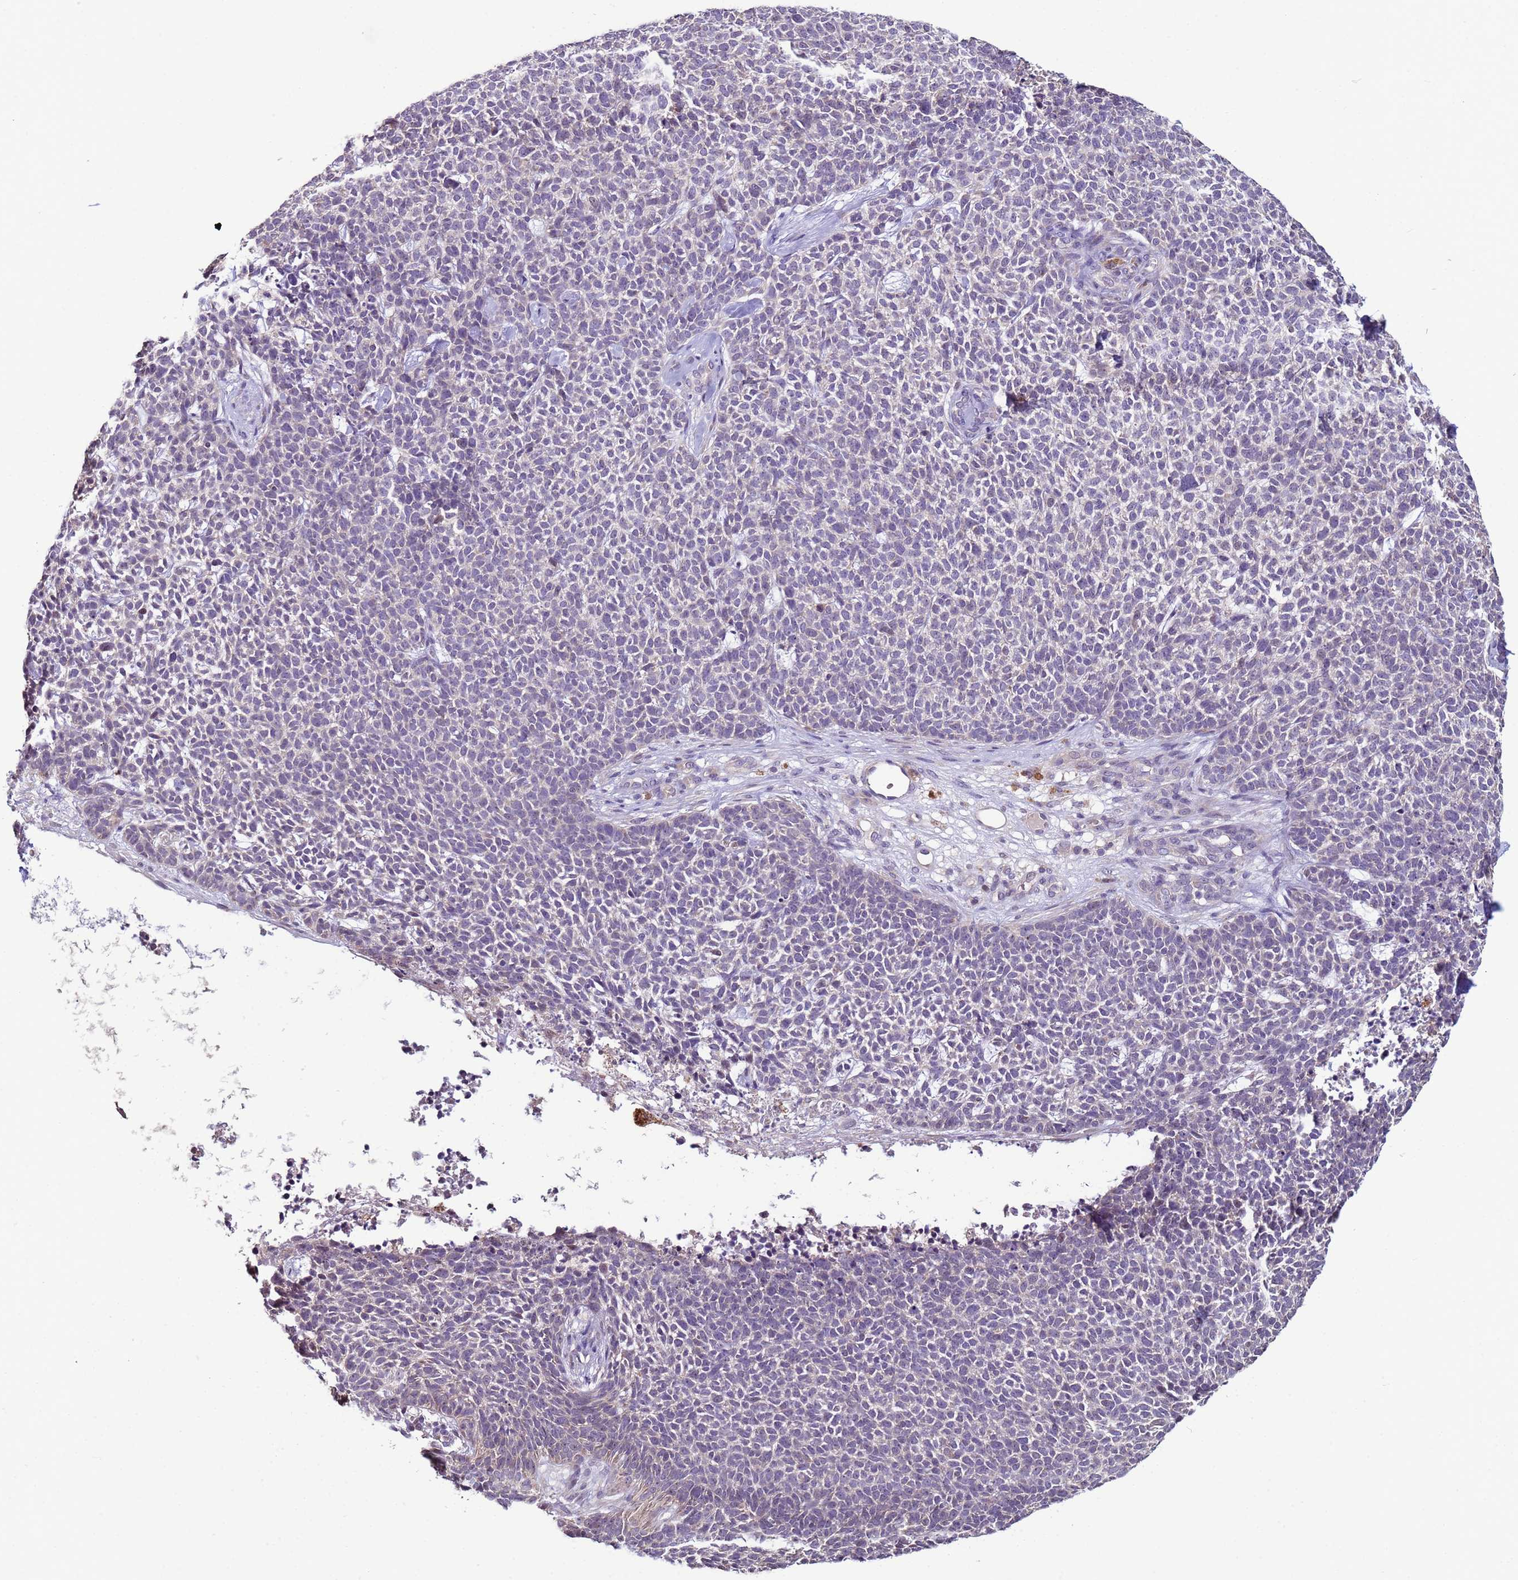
{"staining": {"intensity": "negative", "quantity": "none", "location": "none"}, "tissue": "skin cancer", "cell_type": "Tumor cells", "image_type": "cancer", "snomed": [{"axis": "morphology", "description": "Basal cell carcinoma"}, {"axis": "topography", "description": "Skin"}], "caption": "High magnification brightfield microscopy of basal cell carcinoma (skin) stained with DAB (3,3'-diaminobenzidine) (brown) and counterstained with hematoxylin (blue): tumor cells show no significant expression. (DAB (3,3'-diaminobenzidine) IHC with hematoxylin counter stain).", "gene": "CLHC1", "patient": {"sex": "female", "age": 84}}